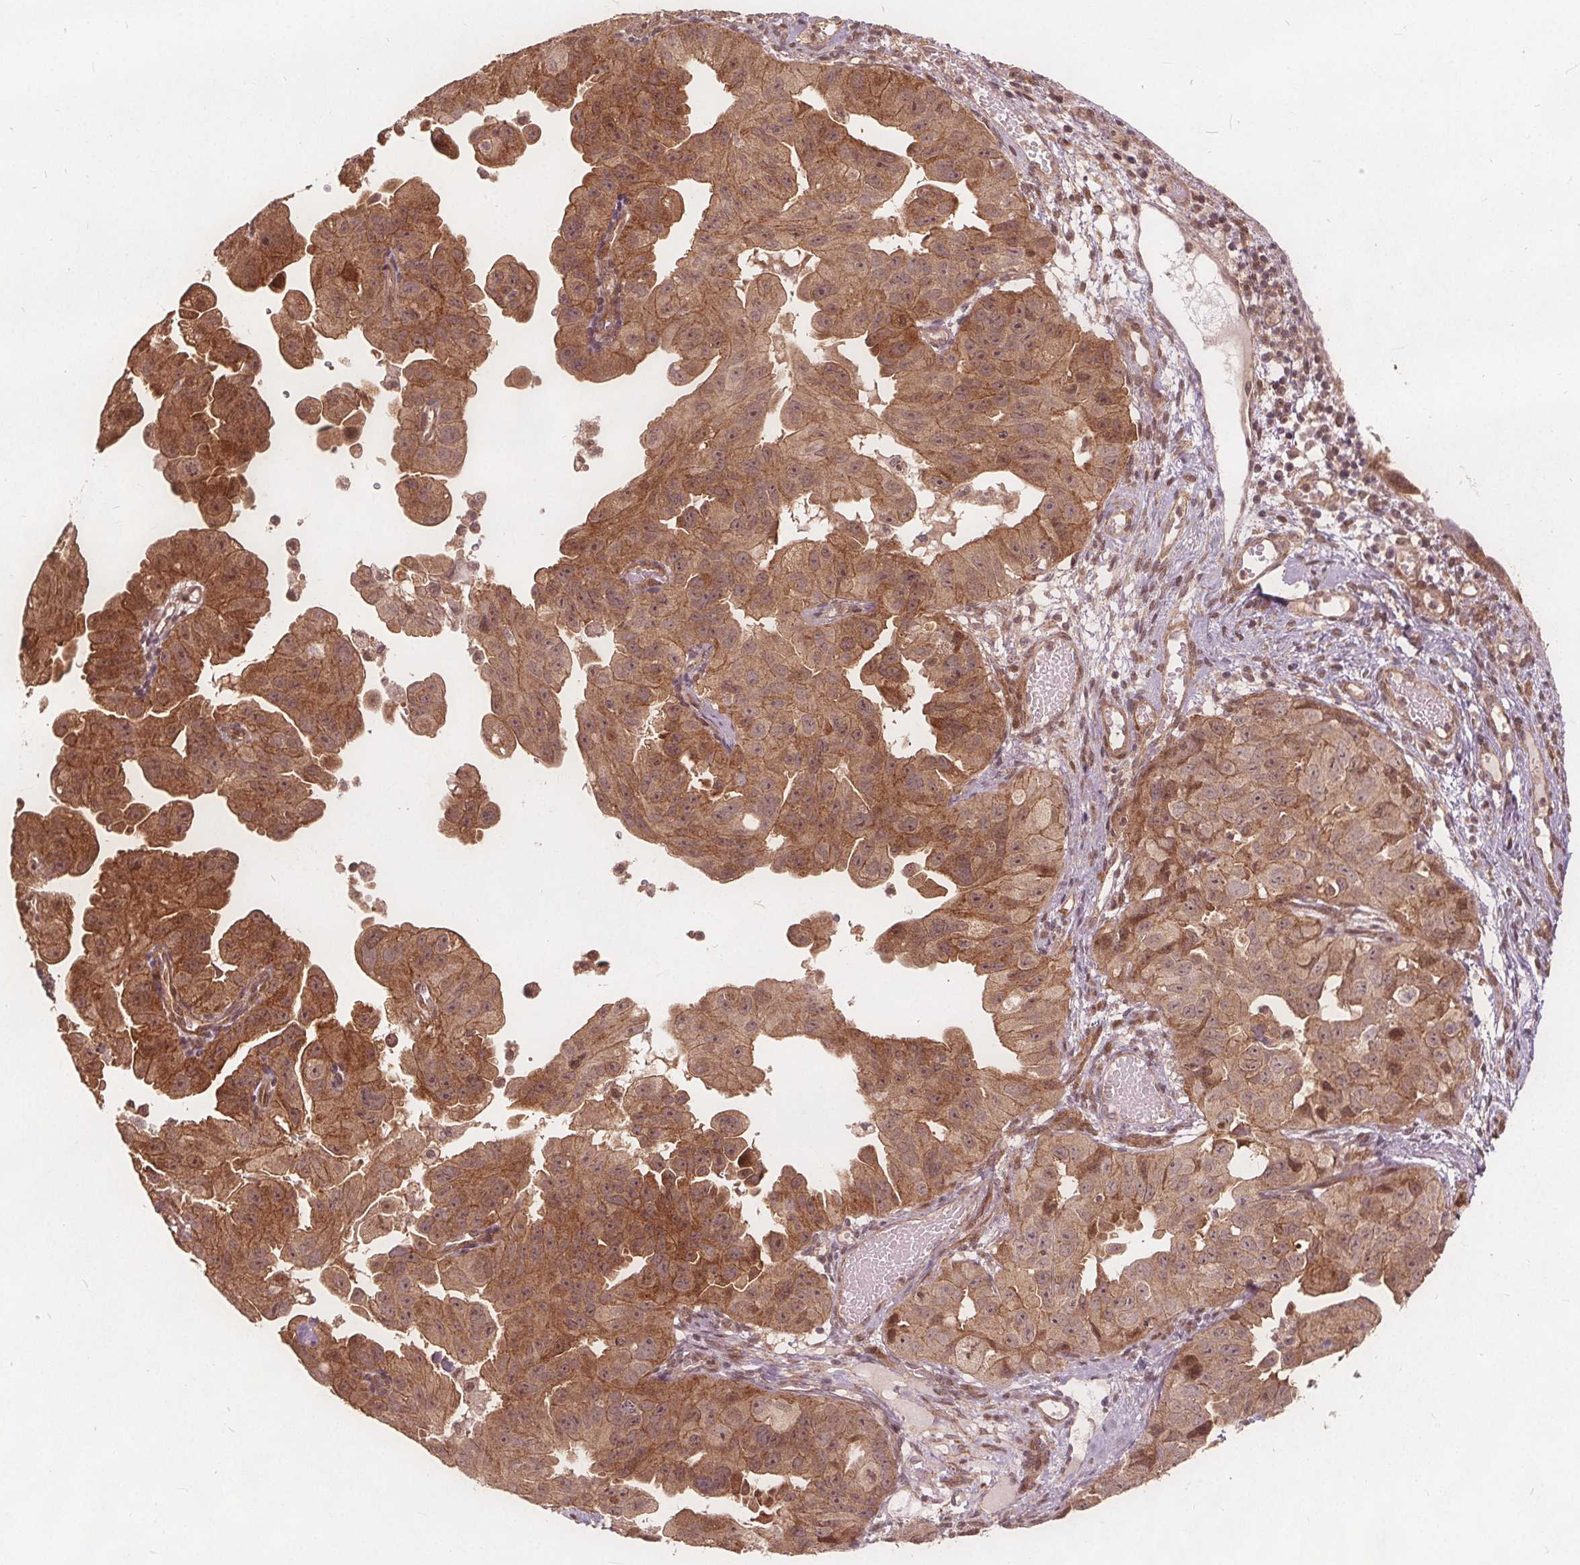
{"staining": {"intensity": "moderate", "quantity": ">75%", "location": "cytoplasmic/membranous,nuclear"}, "tissue": "ovarian cancer", "cell_type": "Tumor cells", "image_type": "cancer", "snomed": [{"axis": "morphology", "description": "Carcinoma, endometroid"}, {"axis": "topography", "description": "Ovary"}], "caption": "DAB (3,3'-diaminobenzidine) immunohistochemical staining of ovarian cancer displays moderate cytoplasmic/membranous and nuclear protein expression in approximately >75% of tumor cells.", "gene": "PPP1CB", "patient": {"sex": "female", "age": 85}}